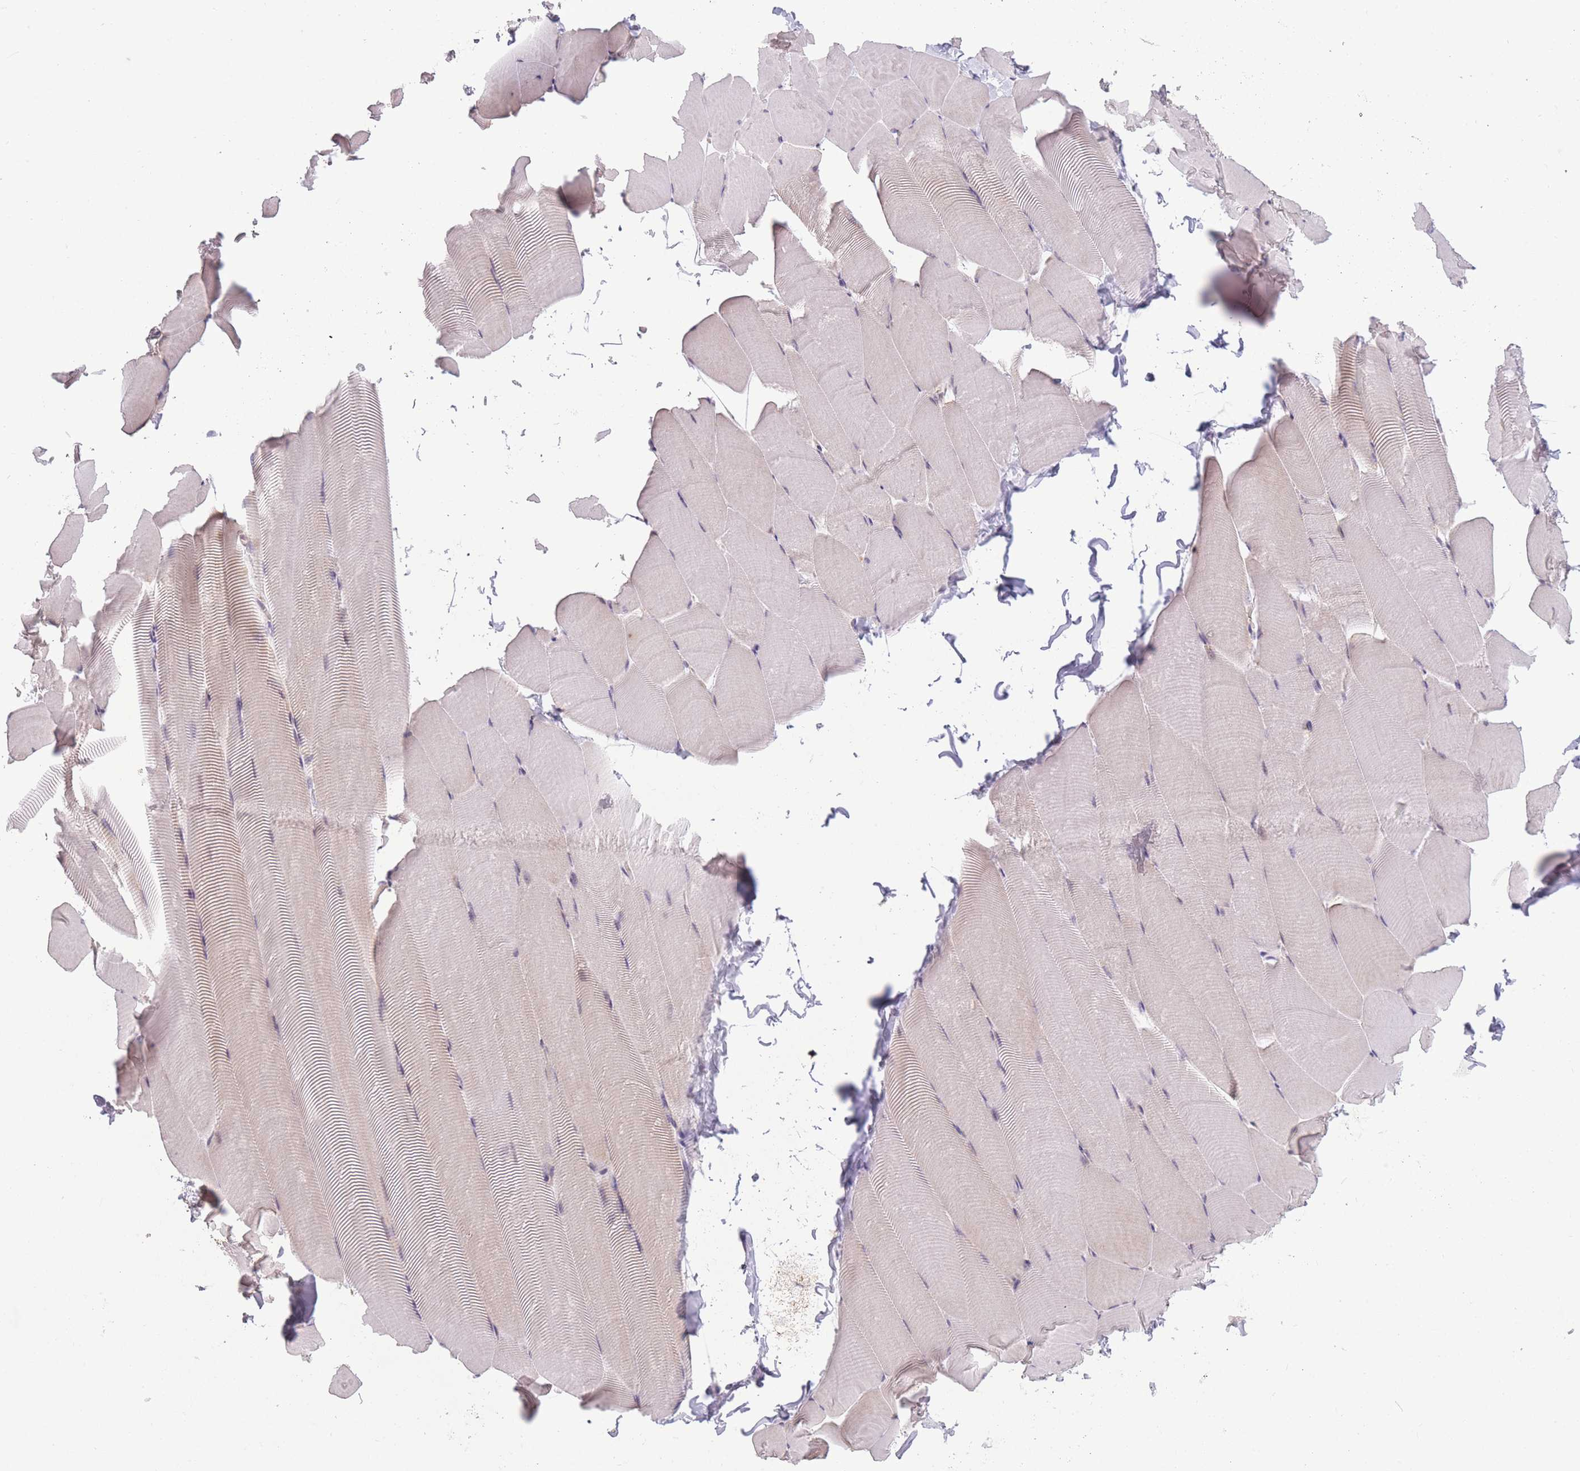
{"staining": {"intensity": "weak", "quantity": "25%-75%", "location": "cytoplasmic/membranous"}, "tissue": "skeletal muscle", "cell_type": "Myocytes", "image_type": "normal", "snomed": [{"axis": "morphology", "description": "Normal tissue, NOS"}, {"axis": "topography", "description": "Skeletal muscle"}], "caption": "Human skeletal muscle stained for a protein (brown) reveals weak cytoplasmic/membranous positive expression in approximately 25%-75% of myocytes.", "gene": "MRPS18C", "patient": {"sex": "male", "age": 25}}